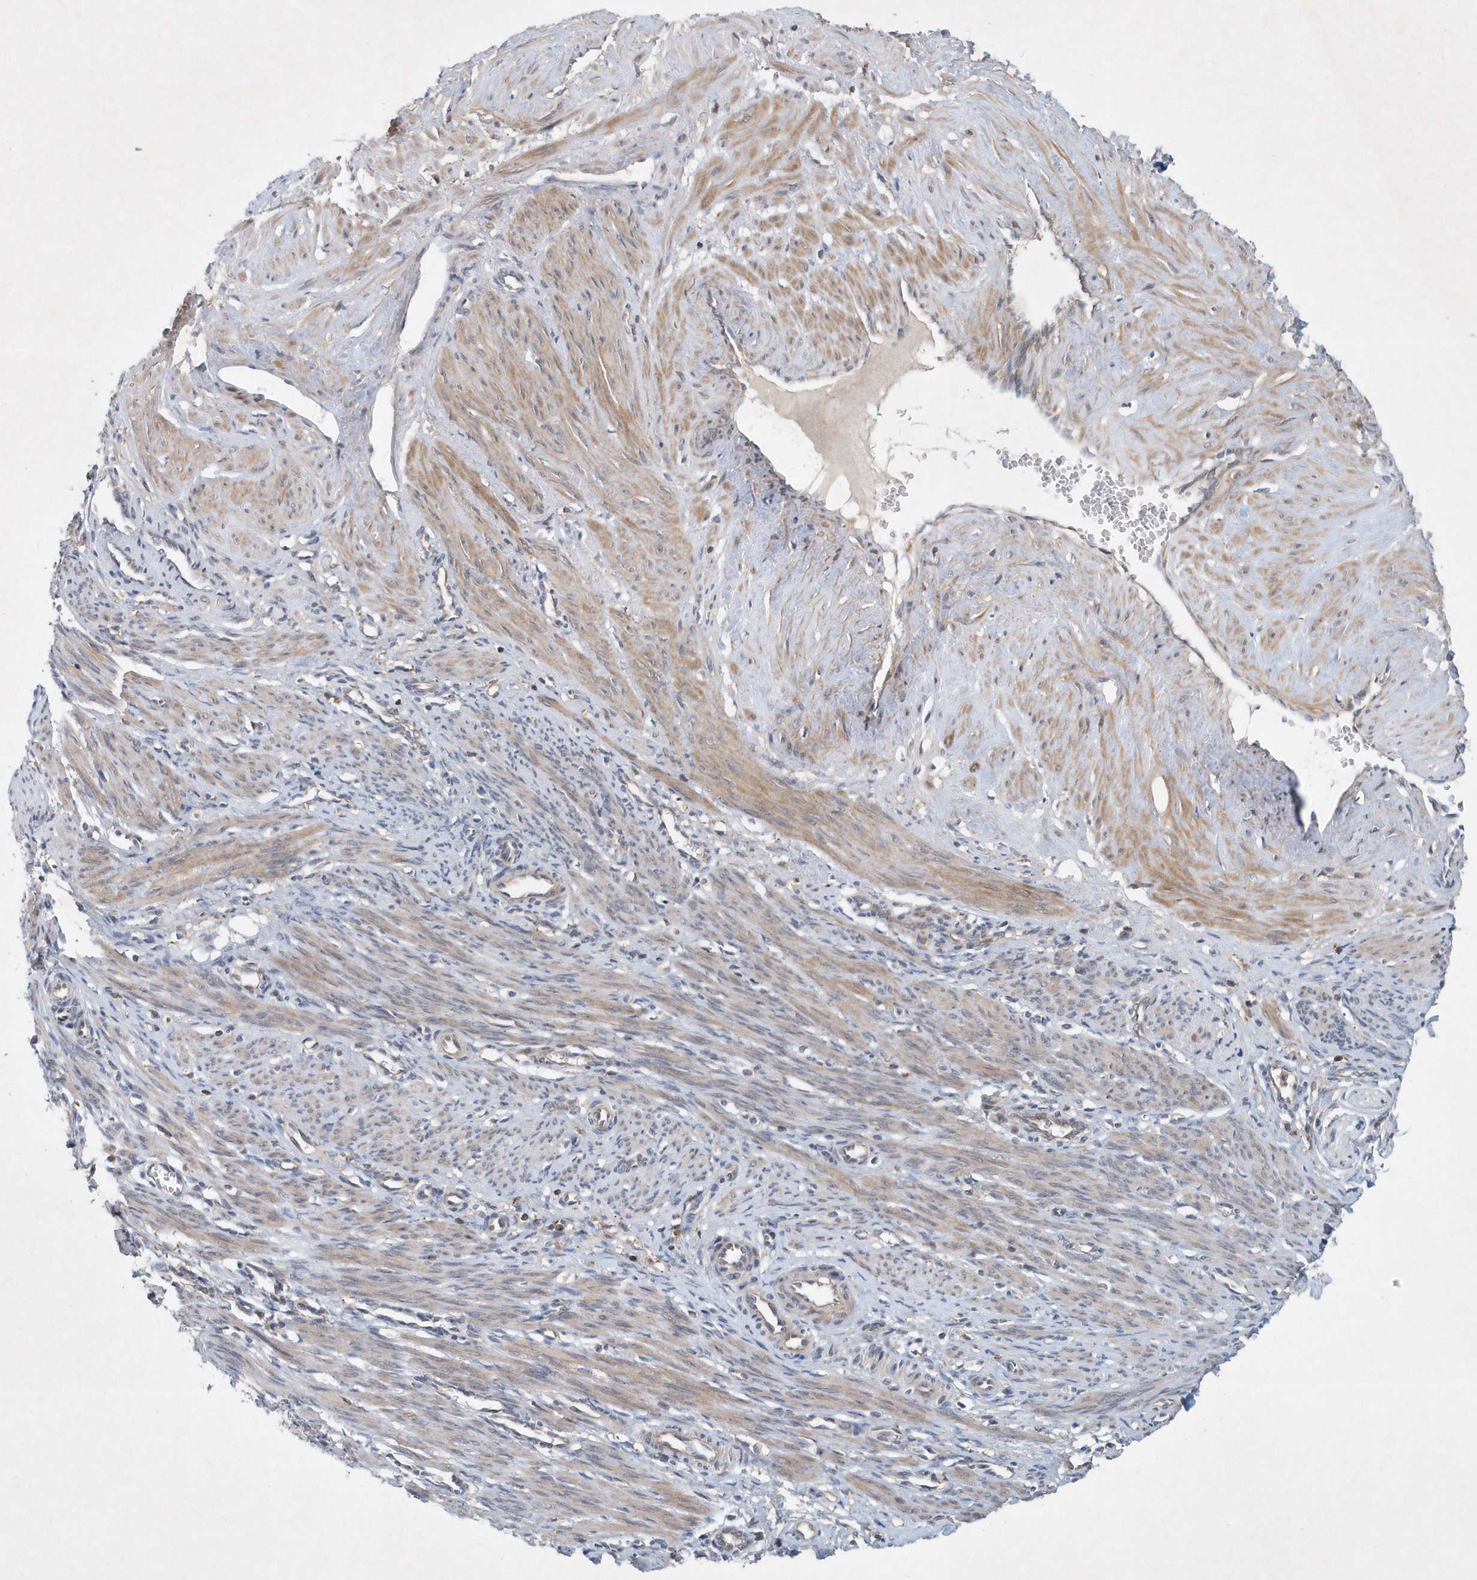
{"staining": {"intensity": "moderate", "quantity": "25%-75%", "location": "cytoplasmic/membranous"}, "tissue": "smooth muscle", "cell_type": "Smooth muscle cells", "image_type": "normal", "snomed": [{"axis": "morphology", "description": "Normal tissue, NOS"}, {"axis": "topography", "description": "Endometrium"}], "caption": "Immunohistochemical staining of benign human smooth muscle exhibits moderate cytoplasmic/membranous protein positivity in approximately 25%-75% of smooth muscle cells.", "gene": "P2RY10", "patient": {"sex": "female", "age": 33}}